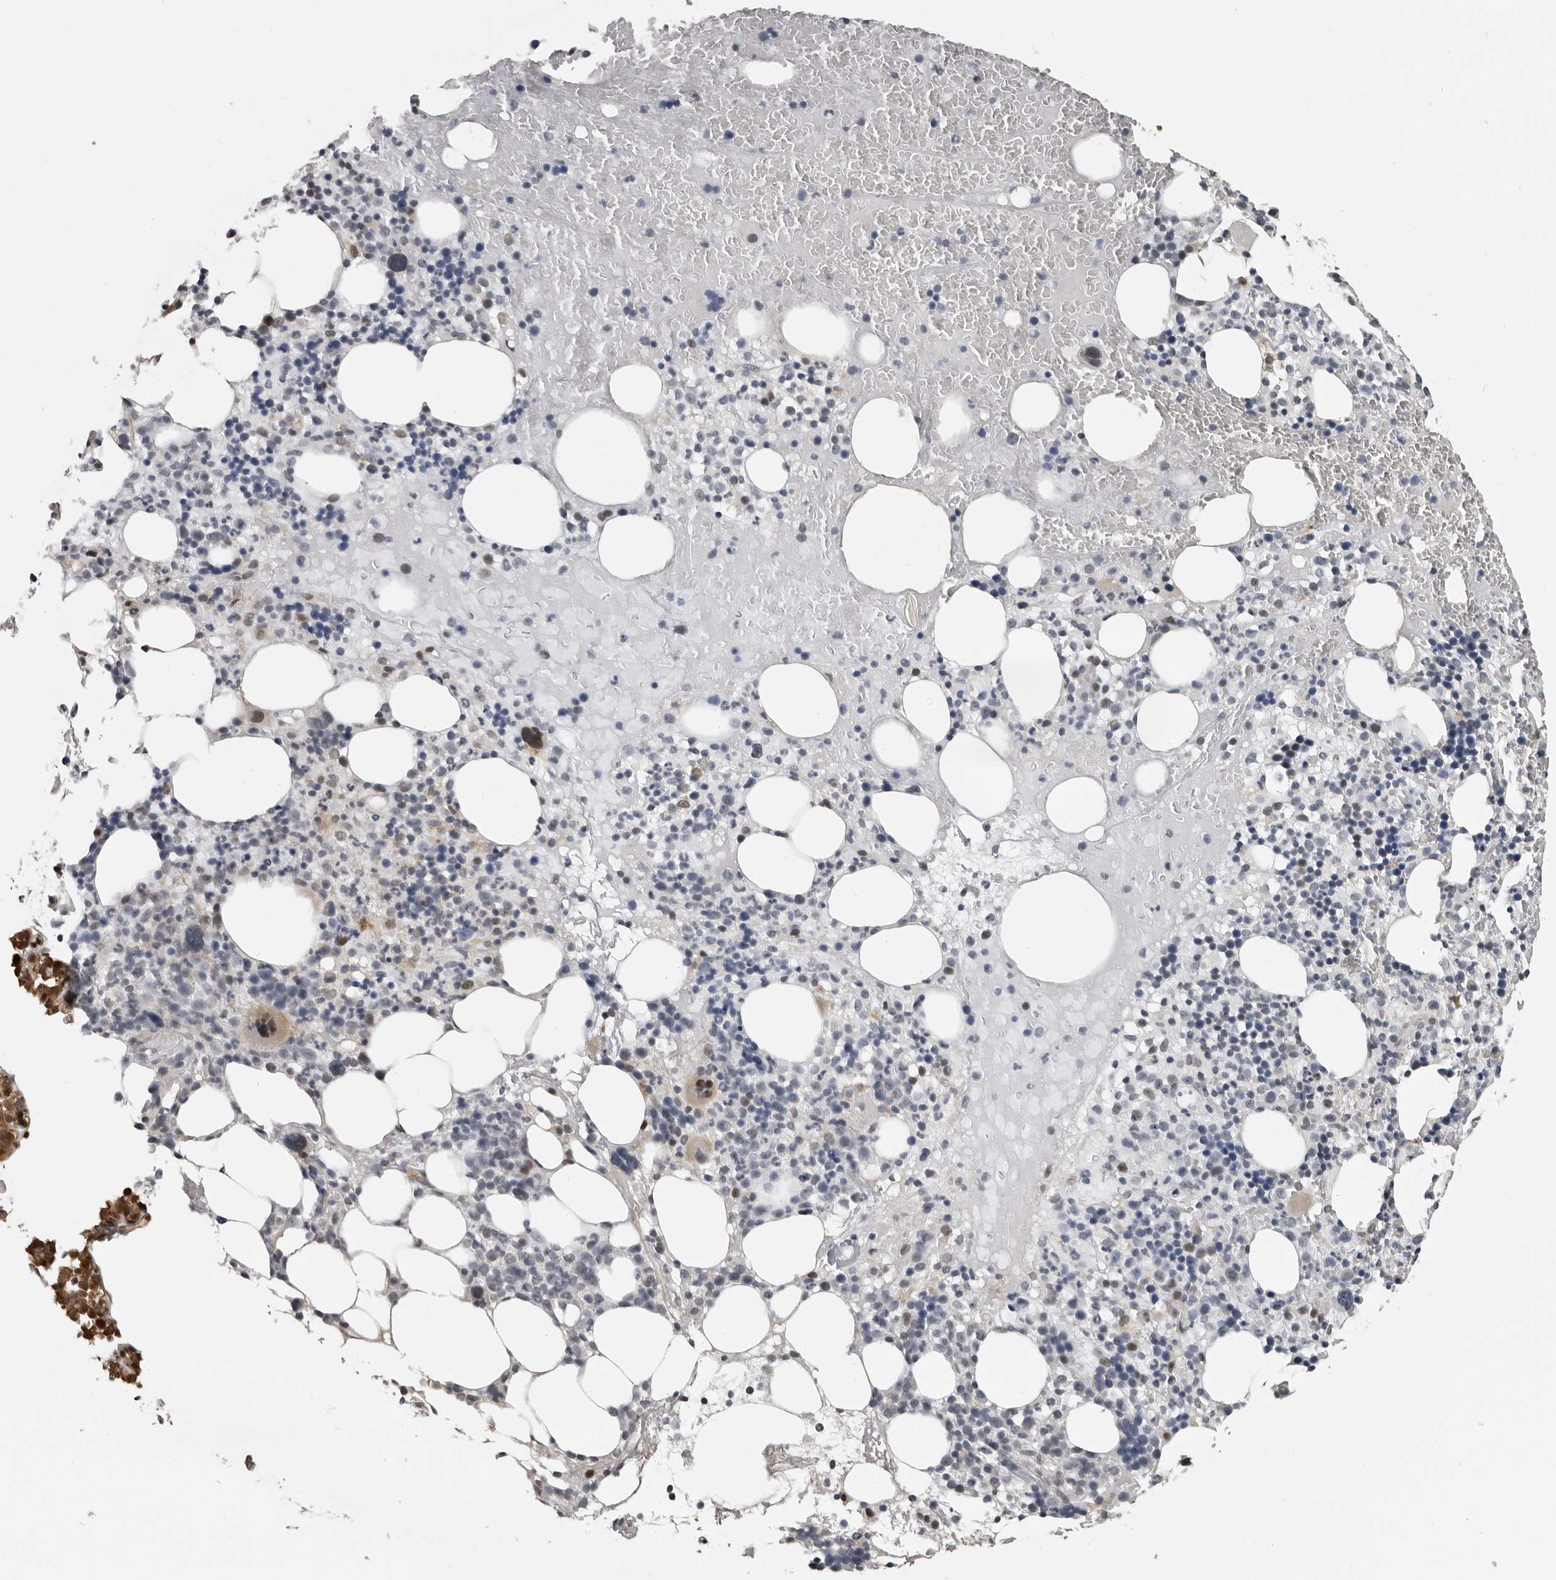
{"staining": {"intensity": "negative", "quantity": "none", "location": "none"}, "tissue": "bone marrow", "cell_type": "Hematopoietic cells", "image_type": "normal", "snomed": [{"axis": "morphology", "description": "Normal tissue, NOS"}, {"axis": "morphology", "description": "Inflammation, NOS"}, {"axis": "topography", "description": "Bone marrow"}], "caption": "A high-resolution histopathology image shows IHC staining of unremarkable bone marrow, which shows no significant expression in hematopoietic cells. (Brightfield microscopy of DAB (3,3'-diaminobenzidine) immunohistochemistry at high magnification).", "gene": "PRRX2", "patient": {"sex": "female", "age": 77}}